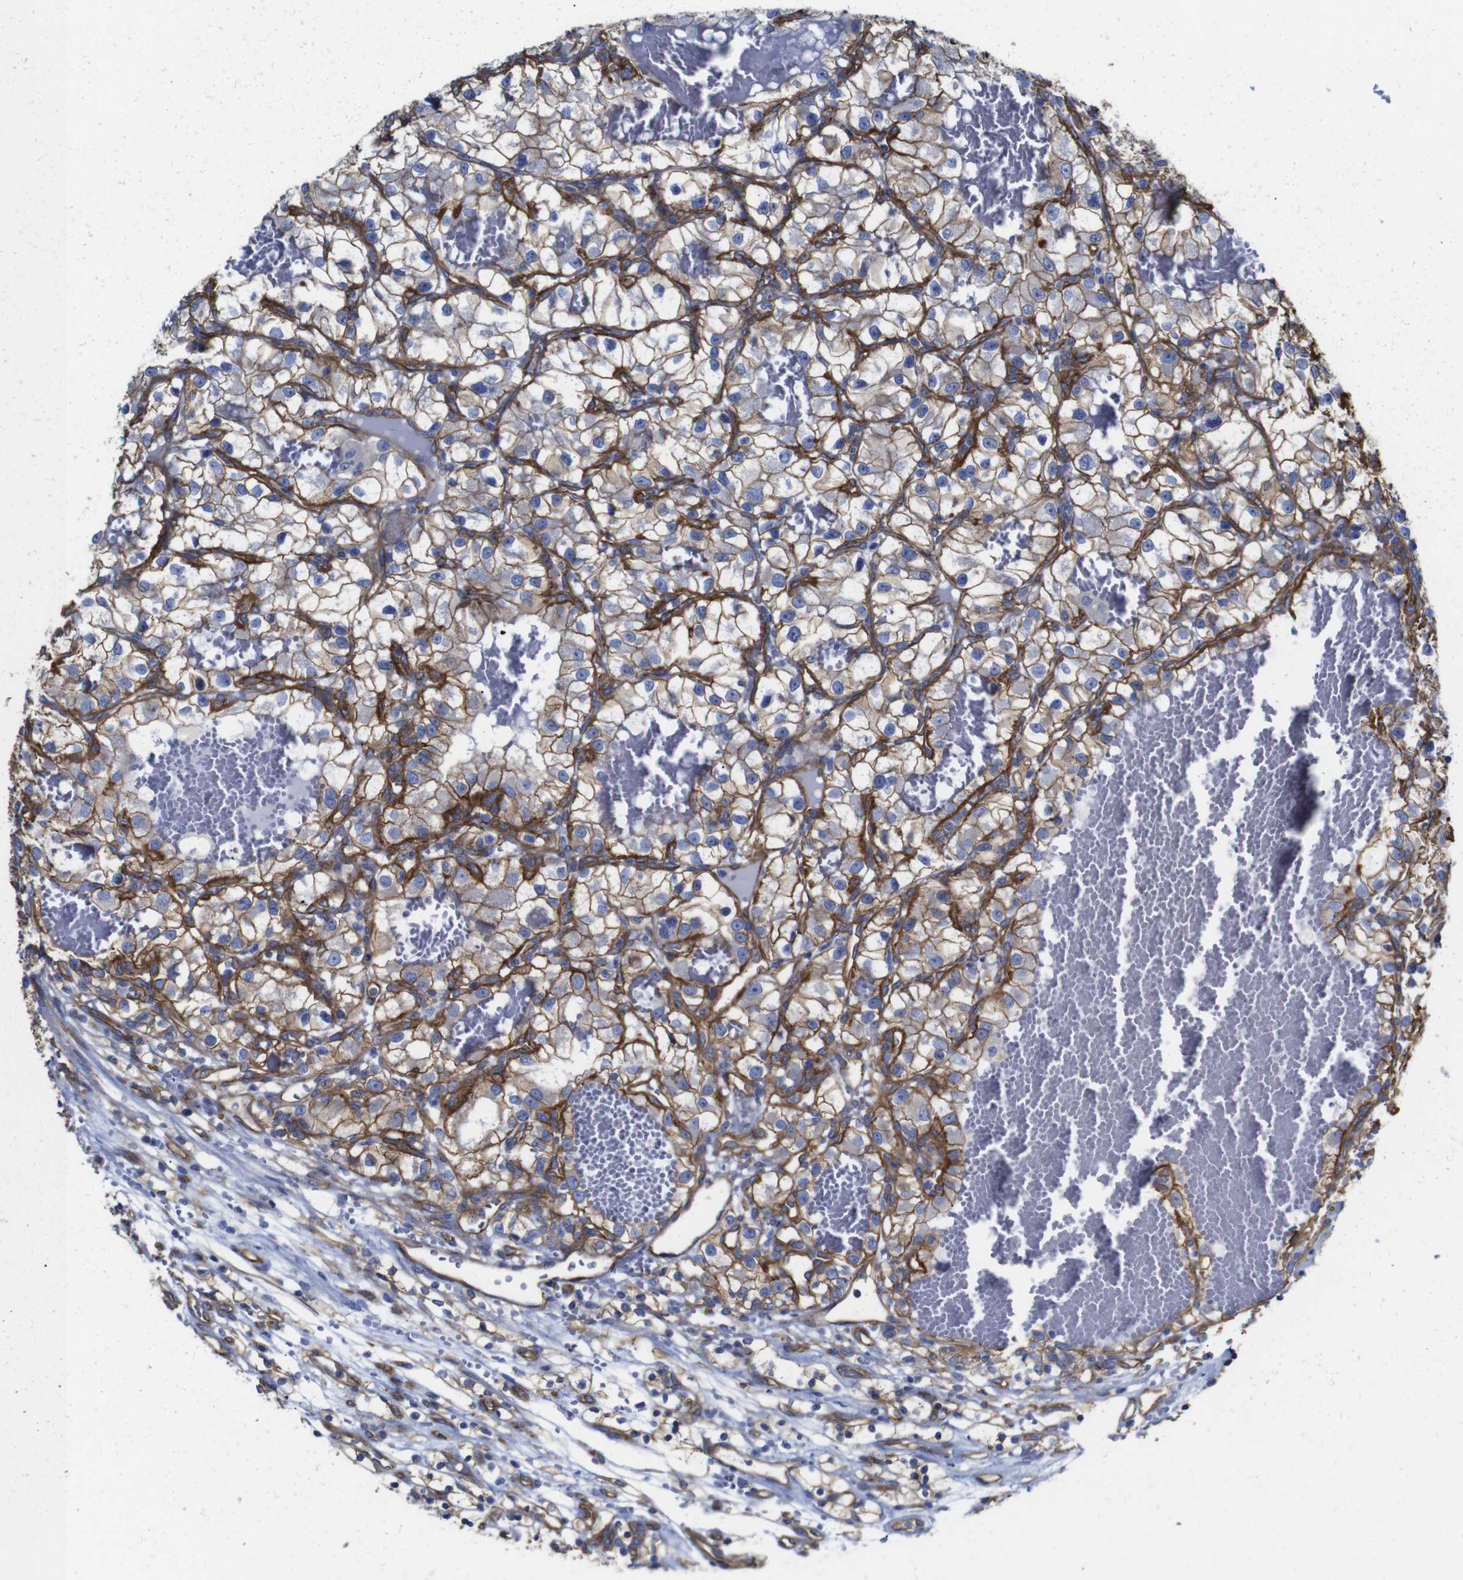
{"staining": {"intensity": "moderate", "quantity": ">75%", "location": "cytoplasmic/membranous"}, "tissue": "renal cancer", "cell_type": "Tumor cells", "image_type": "cancer", "snomed": [{"axis": "morphology", "description": "Adenocarcinoma, NOS"}, {"axis": "topography", "description": "Kidney"}], "caption": "A high-resolution histopathology image shows immunohistochemistry staining of renal cancer, which displays moderate cytoplasmic/membranous staining in about >75% of tumor cells.", "gene": "SPTBN1", "patient": {"sex": "female", "age": 57}}